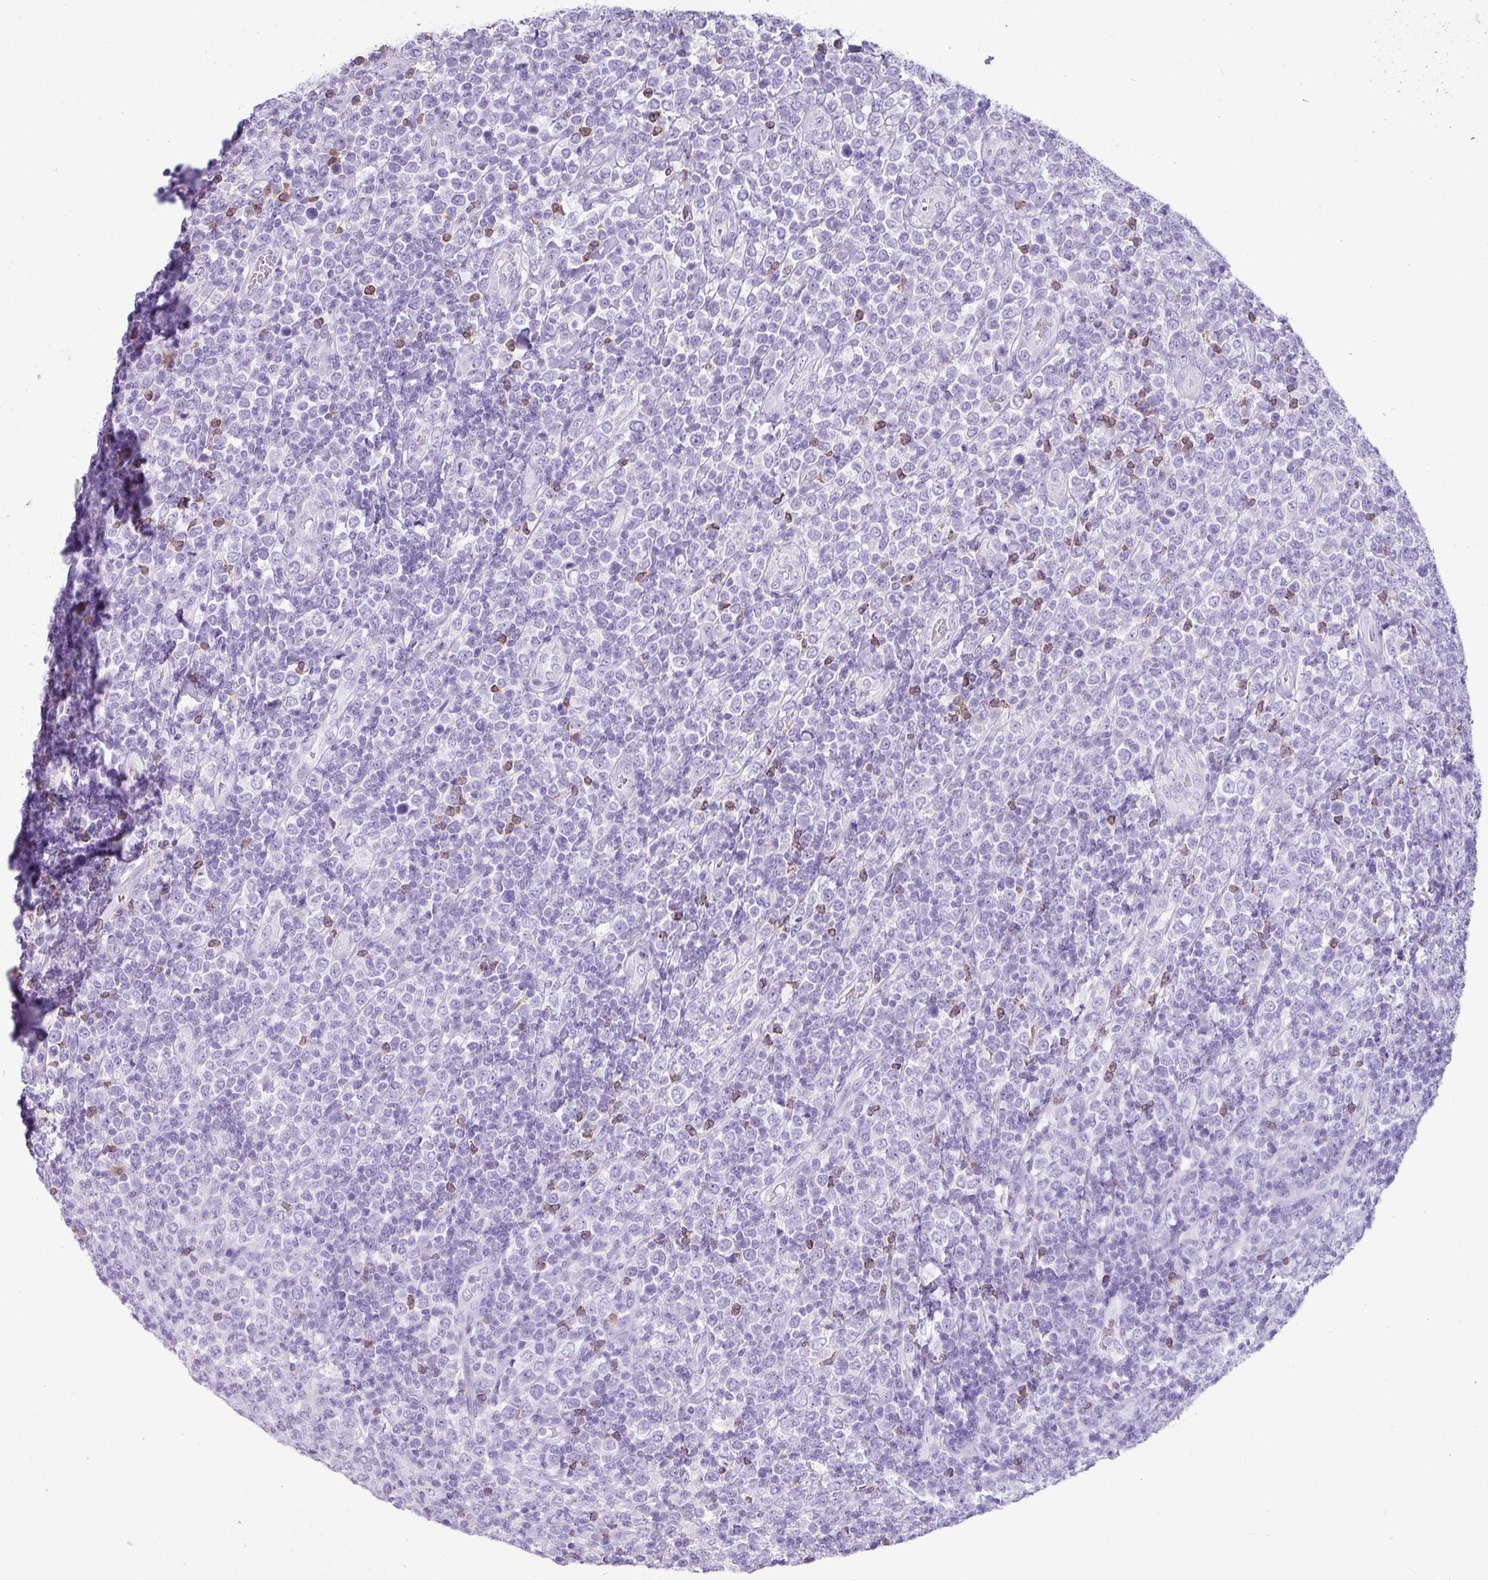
{"staining": {"intensity": "negative", "quantity": "none", "location": "none"}, "tissue": "lymphoma", "cell_type": "Tumor cells", "image_type": "cancer", "snomed": [{"axis": "morphology", "description": "Malignant lymphoma, non-Hodgkin's type, High grade"}, {"axis": "topography", "description": "Soft tissue"}], "caption": "Image shows no protein staining in tumor cells of high-grade malignant lymphoma, non-Hodgkin's type tissue.", "gene": "ZNF524", "patient": {"sex": "female", "age": 56}}